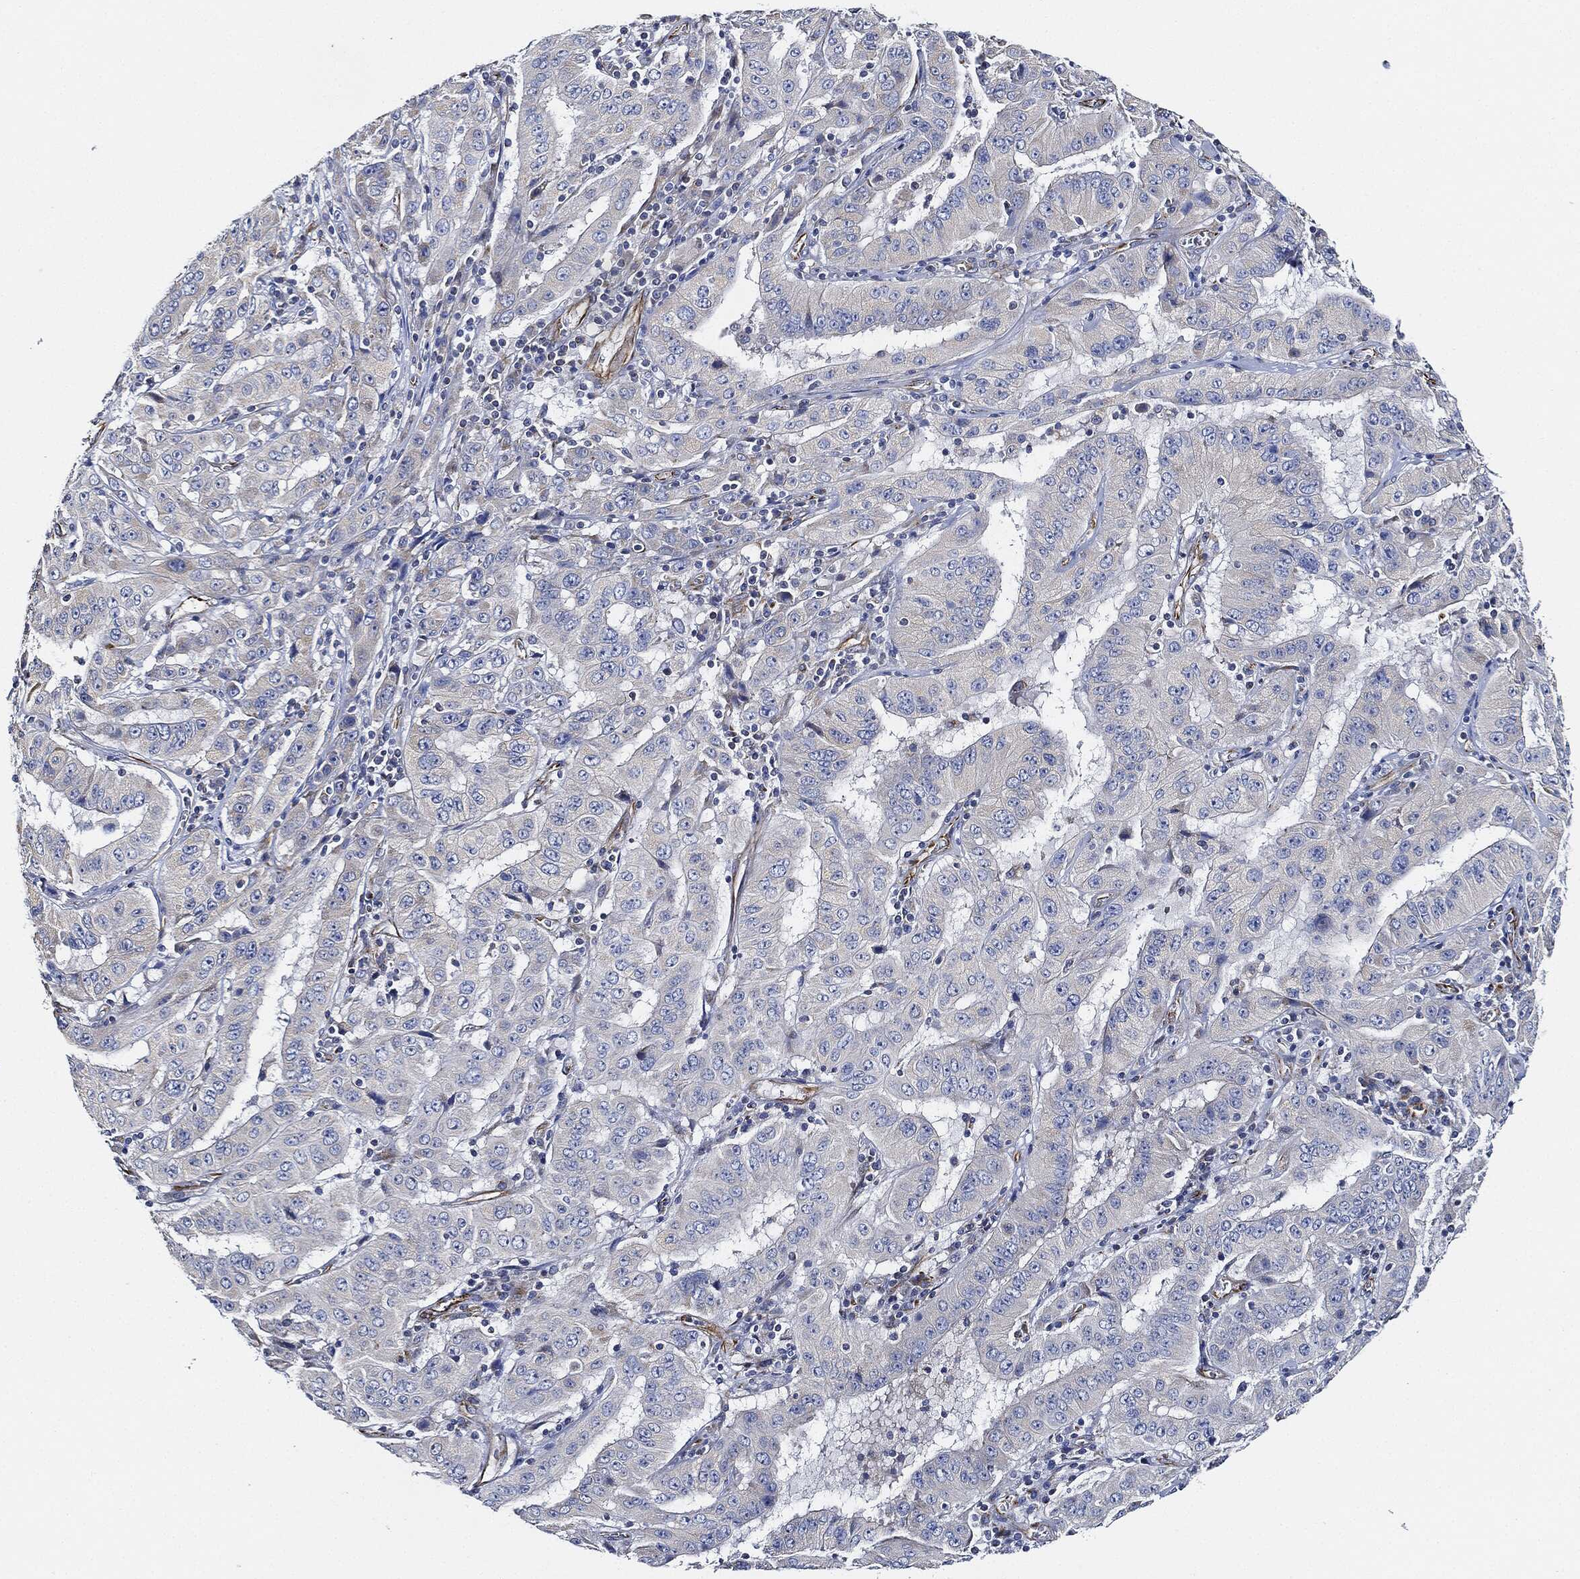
{"staining": {"intensity": "negative", "quantity": "none", "location": "none"}, "tissue": "pancreatic cancer", "cell_type": "Tumor cells", "image_type": "cancer", "snomed": [{"axis": "morphology", "description": "Adenocarcinoma, NOS"}, {"axis": "topography", "description": "Pancreas"}], "caption": "Pancreatic cancer was stained to show a protein in brown. There is no significant positivity in tumor cells. (Brightfield microscopy of DAB immunohistochemistry at high magnification).", "gene": "THSD1", "patient": {"sex": "male", "age": 63}}